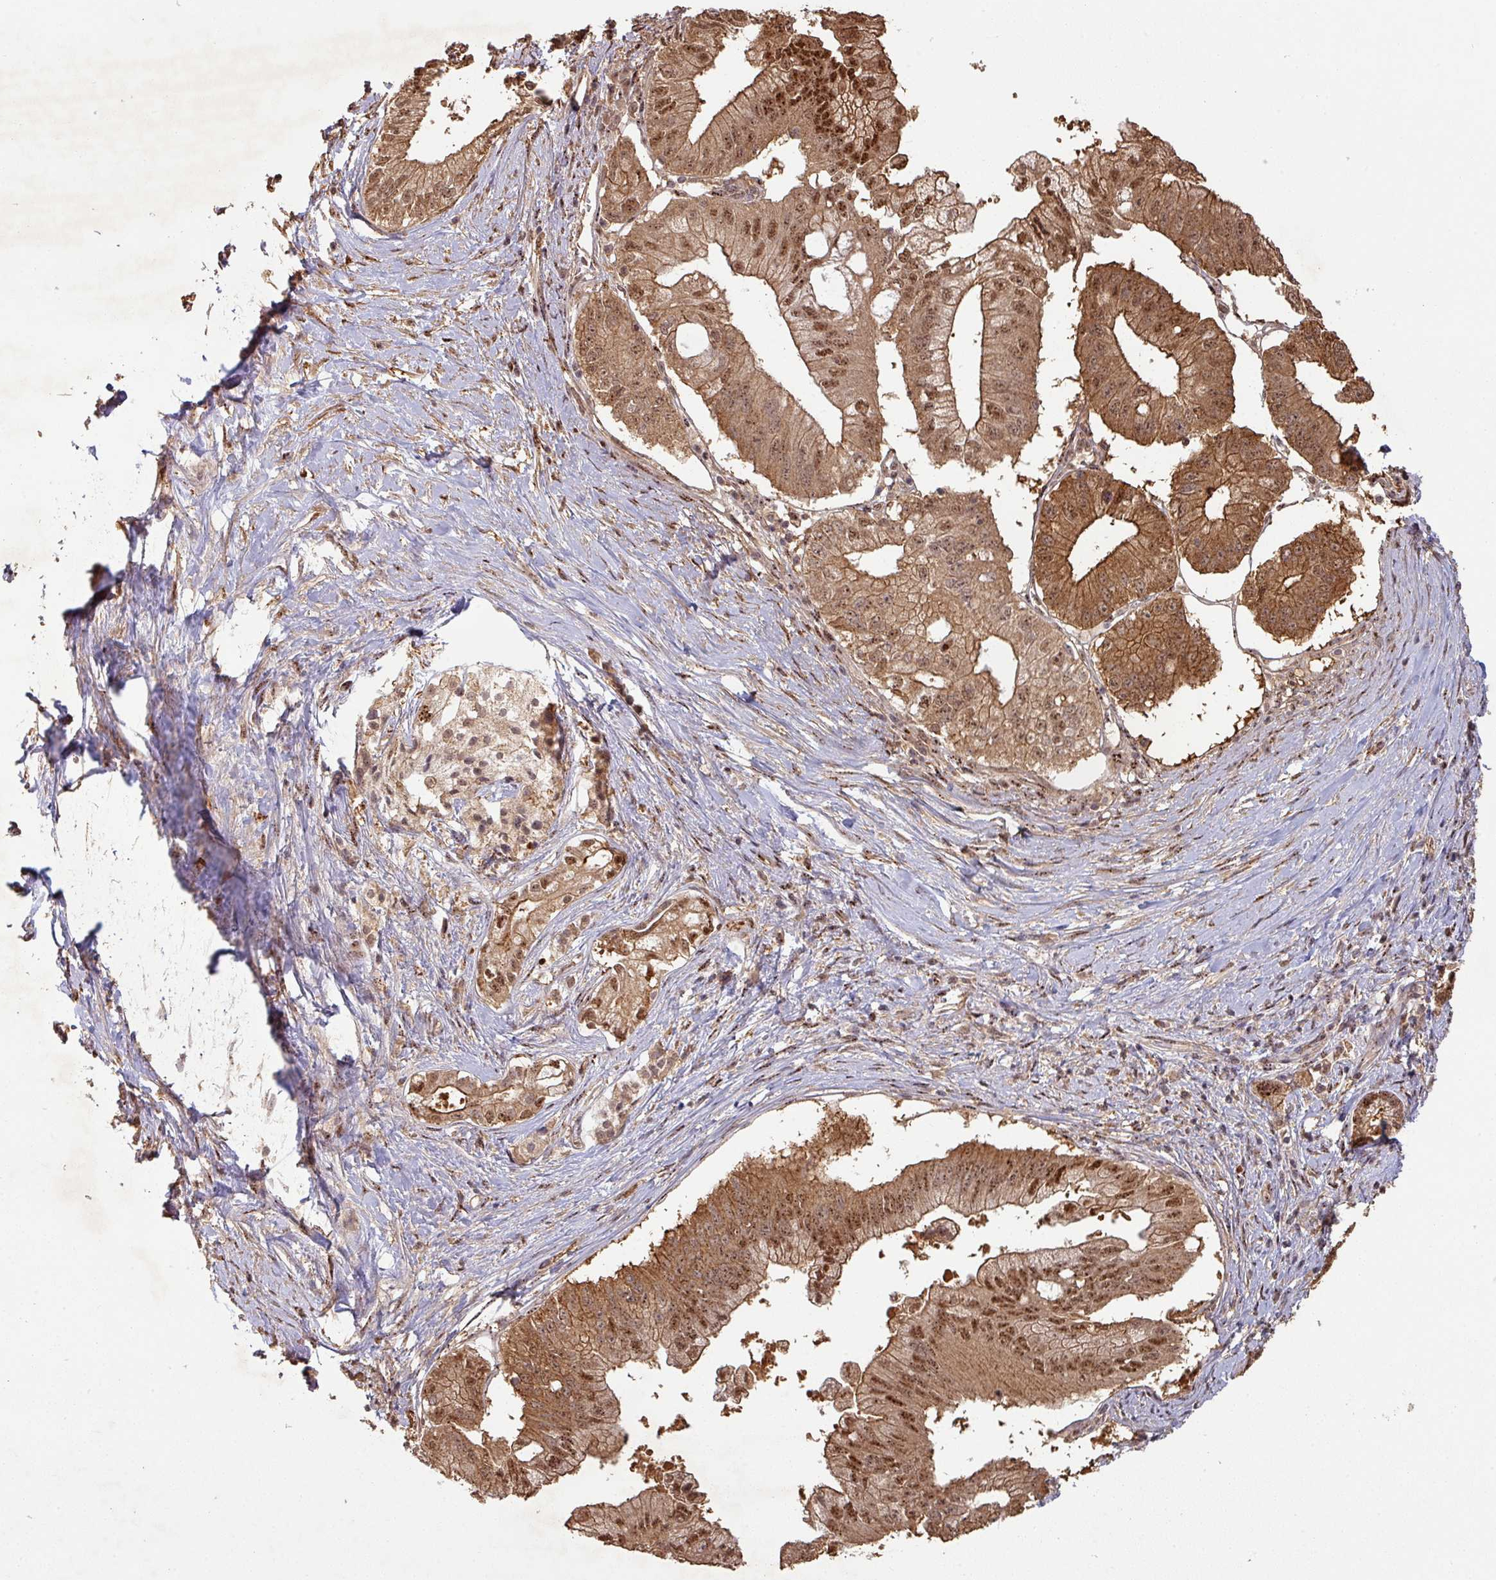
{"staining": {"intensity": "strong", "quantity": ">75%", "location": "cytoplasmic/membranous,nuclear"}, "tissue": "pancreatic cancer", "cell_type": "Tumor cells", "image_type": "cancer", "snomed": [{"axis": "morphology", "description": "Adenocarcinoma, NOS"}, {"axis": "topography", "description": "Pancreas"}], "caption": "A brown stain shows strong cytoplasmic/membranous and nuclear positivity of a protein in human pancreatic adenocarcinoma tumor cells.", "gene": "ZNF322", "patient": {"sex": "male", "age": 70}}